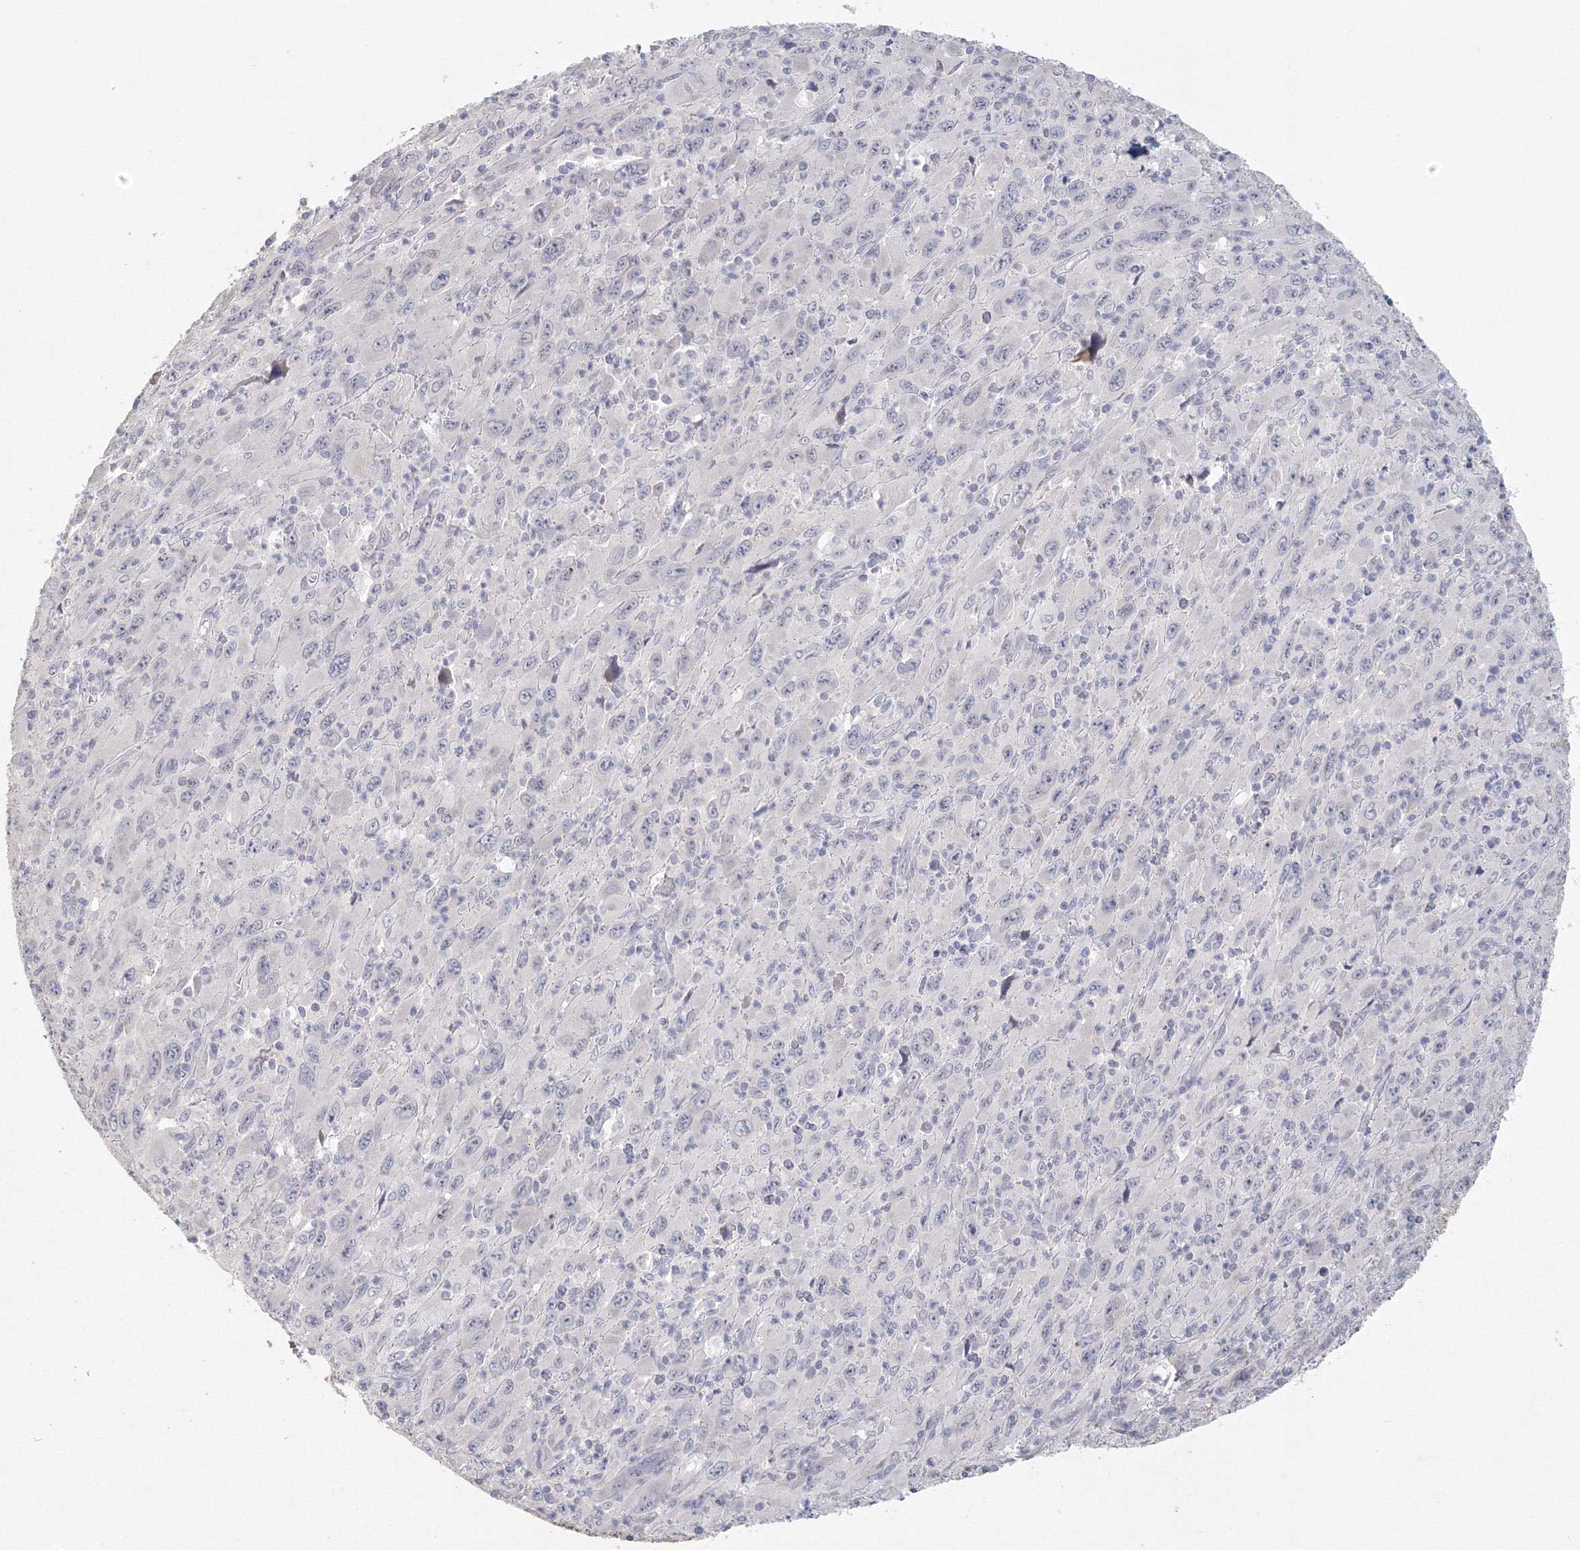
{"staining": {"intensity": "negative", "quantity": "none", "location": "none"}, "tissue": "melanoma", "cell_type": "Tumor cells", "image_type": "cancer", "snomed": [{"axis": "morphology", "description": "Malignant melanoma, Metastatic site"}, {"axis": "topography", "description": "Skin"}], "caption": "Immunohistochemistry of malignant melanoma (metastatic site) exhibits no expression in tumor cells.", "gene": "TACC2", "patient": {"sex": "female", "age": 56}}